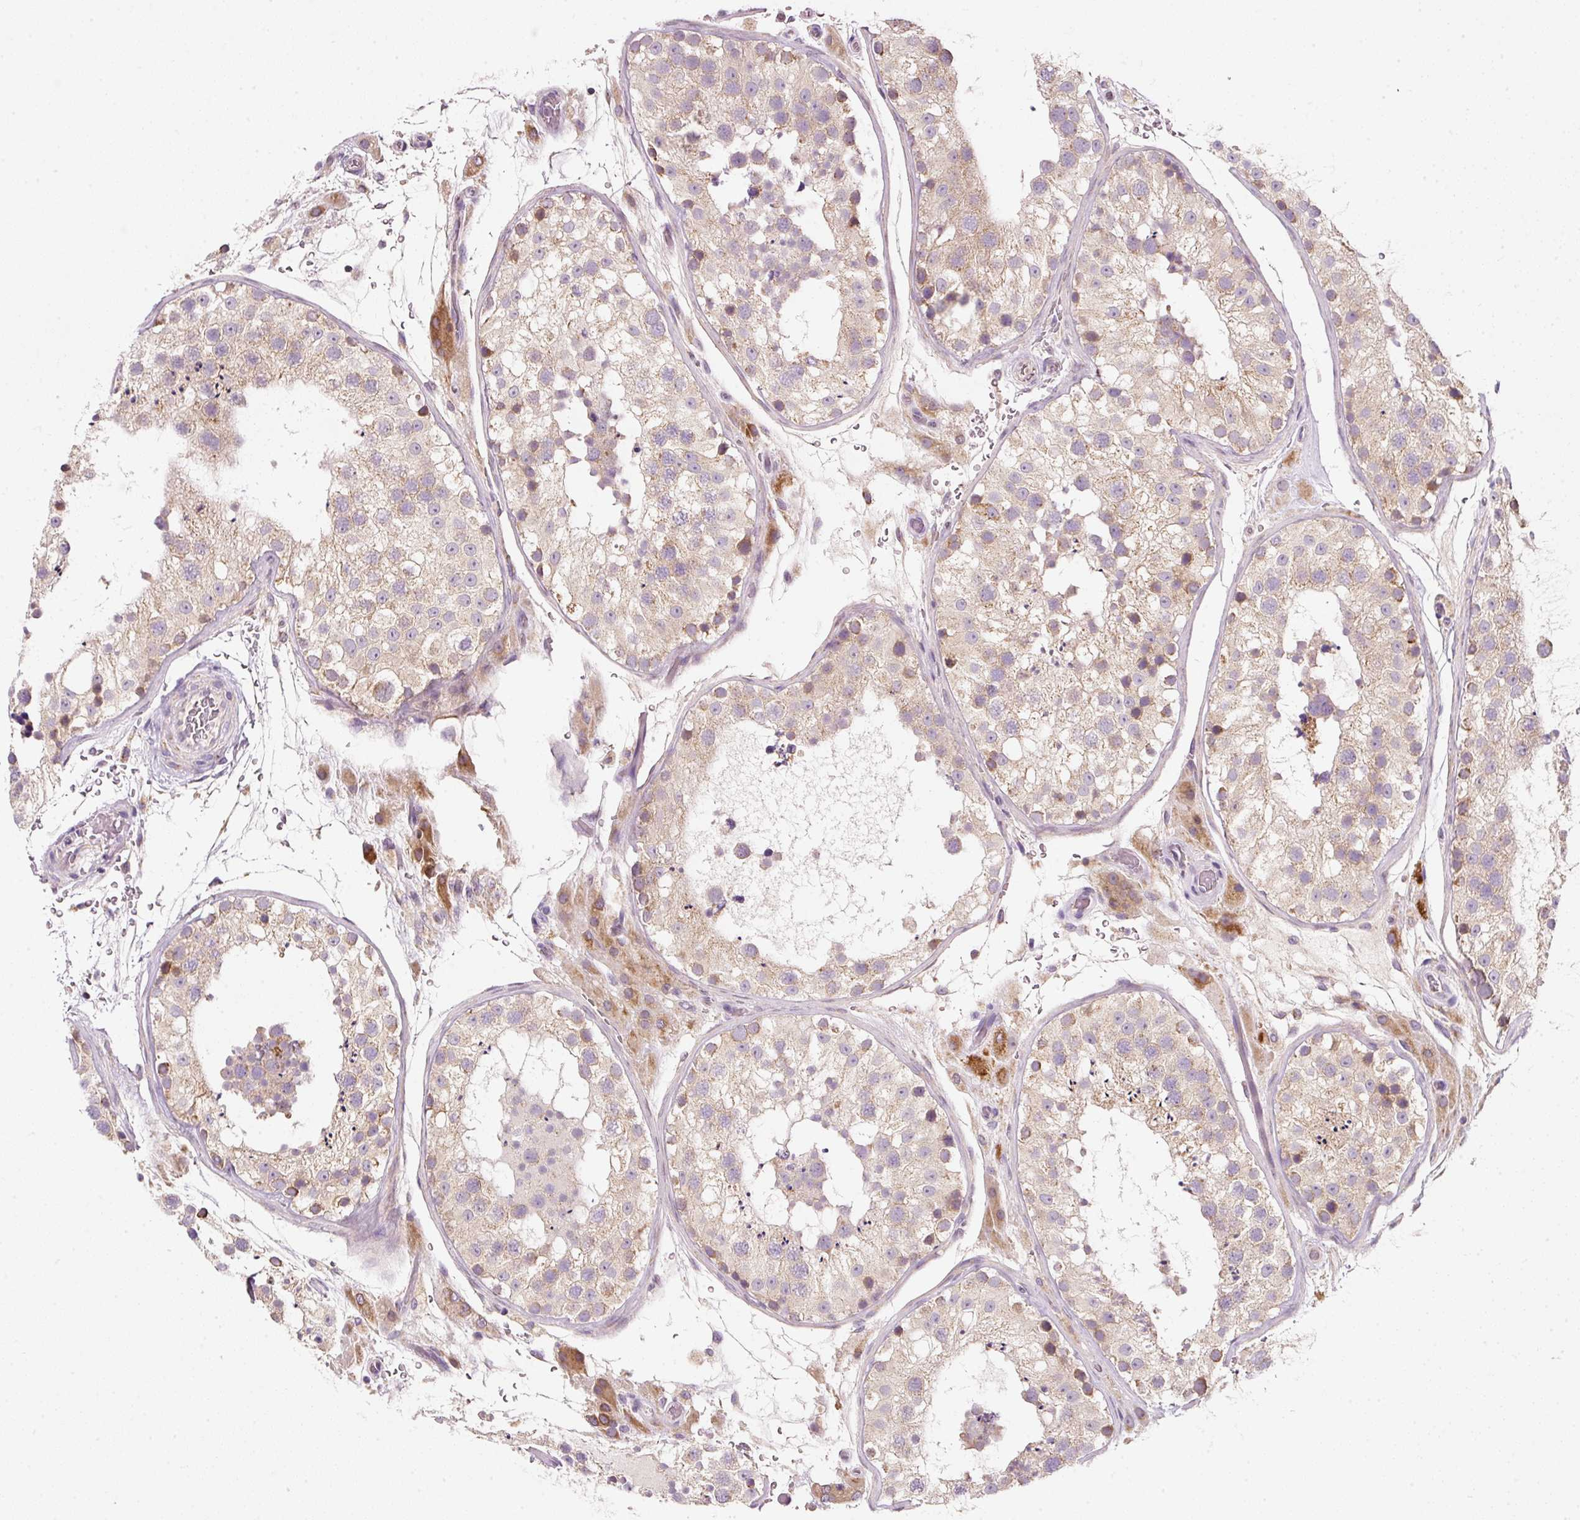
{"staining": {"intensity": "moderate", "quantity": ">75%", "location": "cytoplasmic/membranous"}, "tissue": "testis", "cell_type": "Cells in seminiferous ducts", "image_type": "normal", "snomed": [{"axis": "morphology", "description": "Normal tissue, NOS"}, {"axis": "topography", "description": "Testis"}], "caption": "Immunohistochemical staining of benign testis reveals >75% levels of moderate cytoplasmic/membranous protein staining in approximately >75% of cells in seminiferous ducts.", "gene": "FAM78B", "patient": {"sex": "male", "age": 26}}